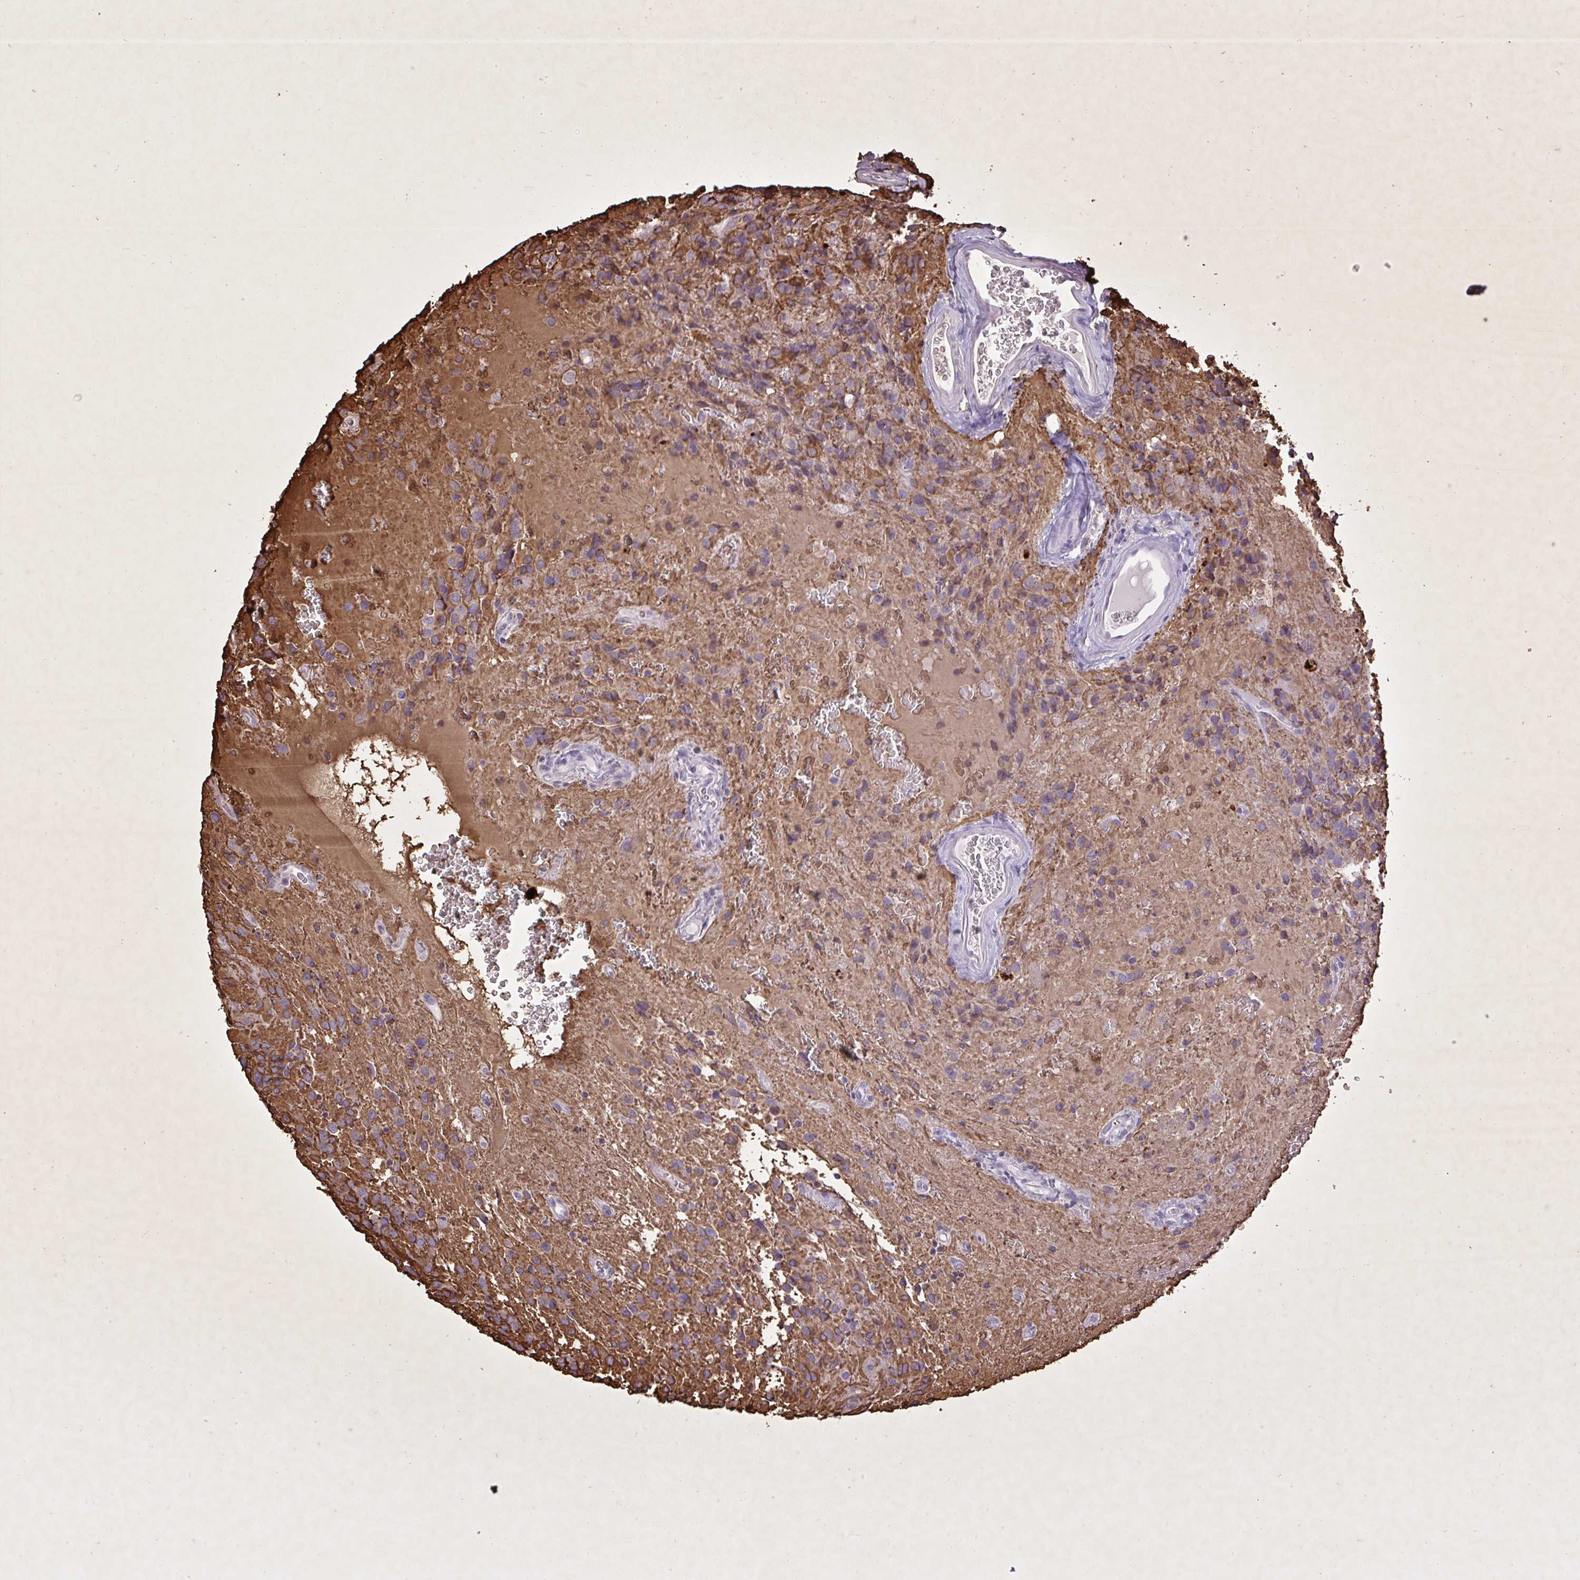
{"staining": {"intensity": "moderate", "quantity": "<25%", "location": "cytoplasmic/membranous"}, "tissue": "glioma", "cell_type": "Tumor cells", "image_type": "cancer", "snomed": [{"axis": "morphology", "description": "Glioma, malignant, Low grade"}, {"axis": "topography", "description": "Brain"}], "caption": "High-magnification brightfield microscopy of malignant low-grade glioma stained with DAB (3,3'-diaminobenzidine) (brown) and counterstained with hematoxylin (blue). tumor cells exhibit moderate cytoplasmic/membranous staining is identified in about<25% of cells.", "gene": "CYP20A1", "patient": {"sex": "male", "age": 56}}